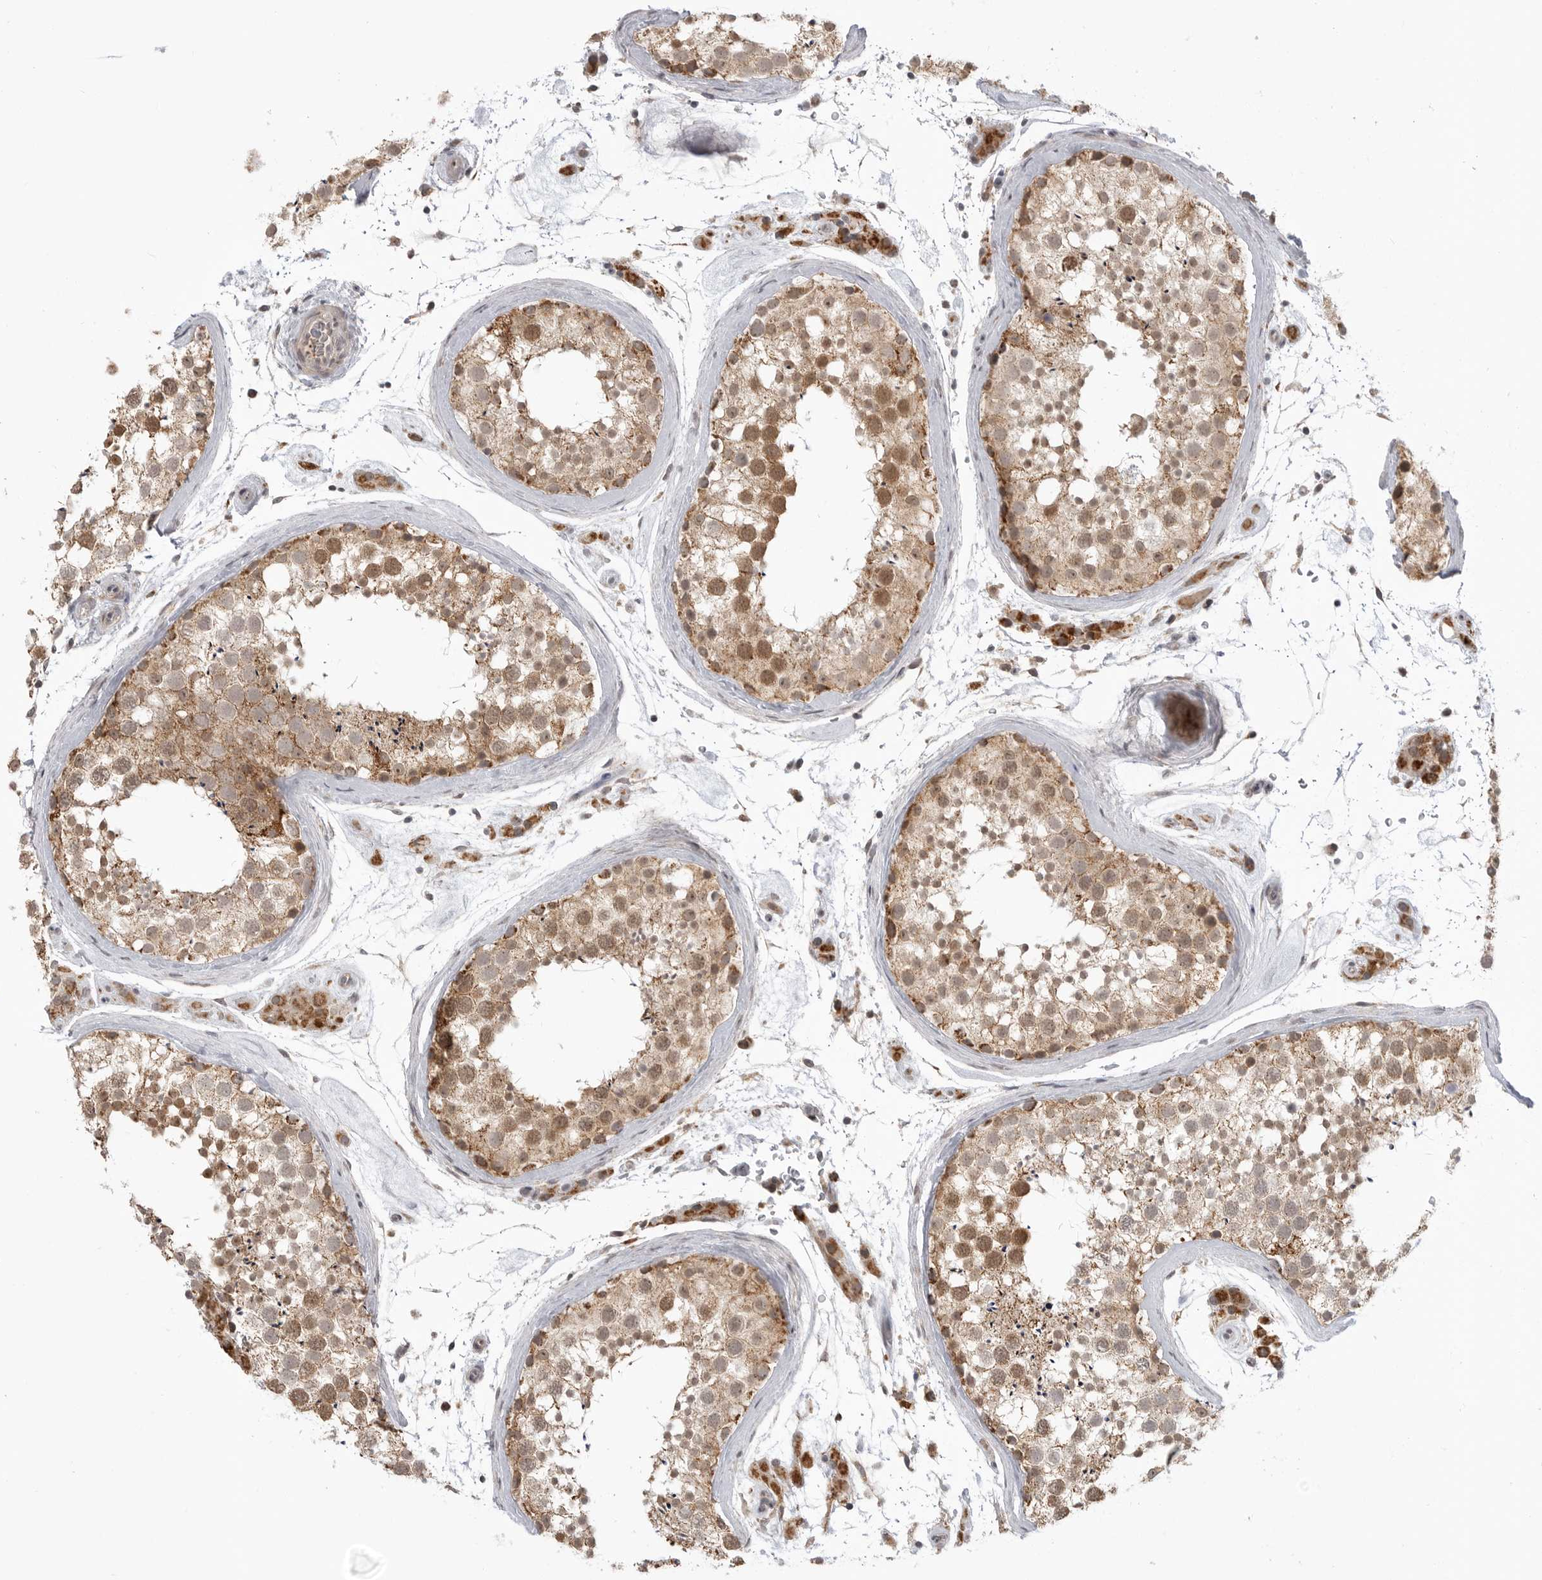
{"staining": {"intensity": "moderate", "quantity": ">75%", "location": "cytoplasmic/membranous,nuclear"}, "tissue": "testis", "cell_type": "Cells in seminiferous ducts", "image_type": "normal", "snomed": [{"axis": "morphology", "description": "Normal tissue, NOS"}, {"axis": "topography", "description": "Testis"}], "caption": "A medium amount of moderate cytoplasmic/membranous,nuclear staining is identified in approximately >75% of cells in seminiferous ducts in unremarkable testis.", "gene": "KALRN", "patient": {"sex": "male", "age": 46}}